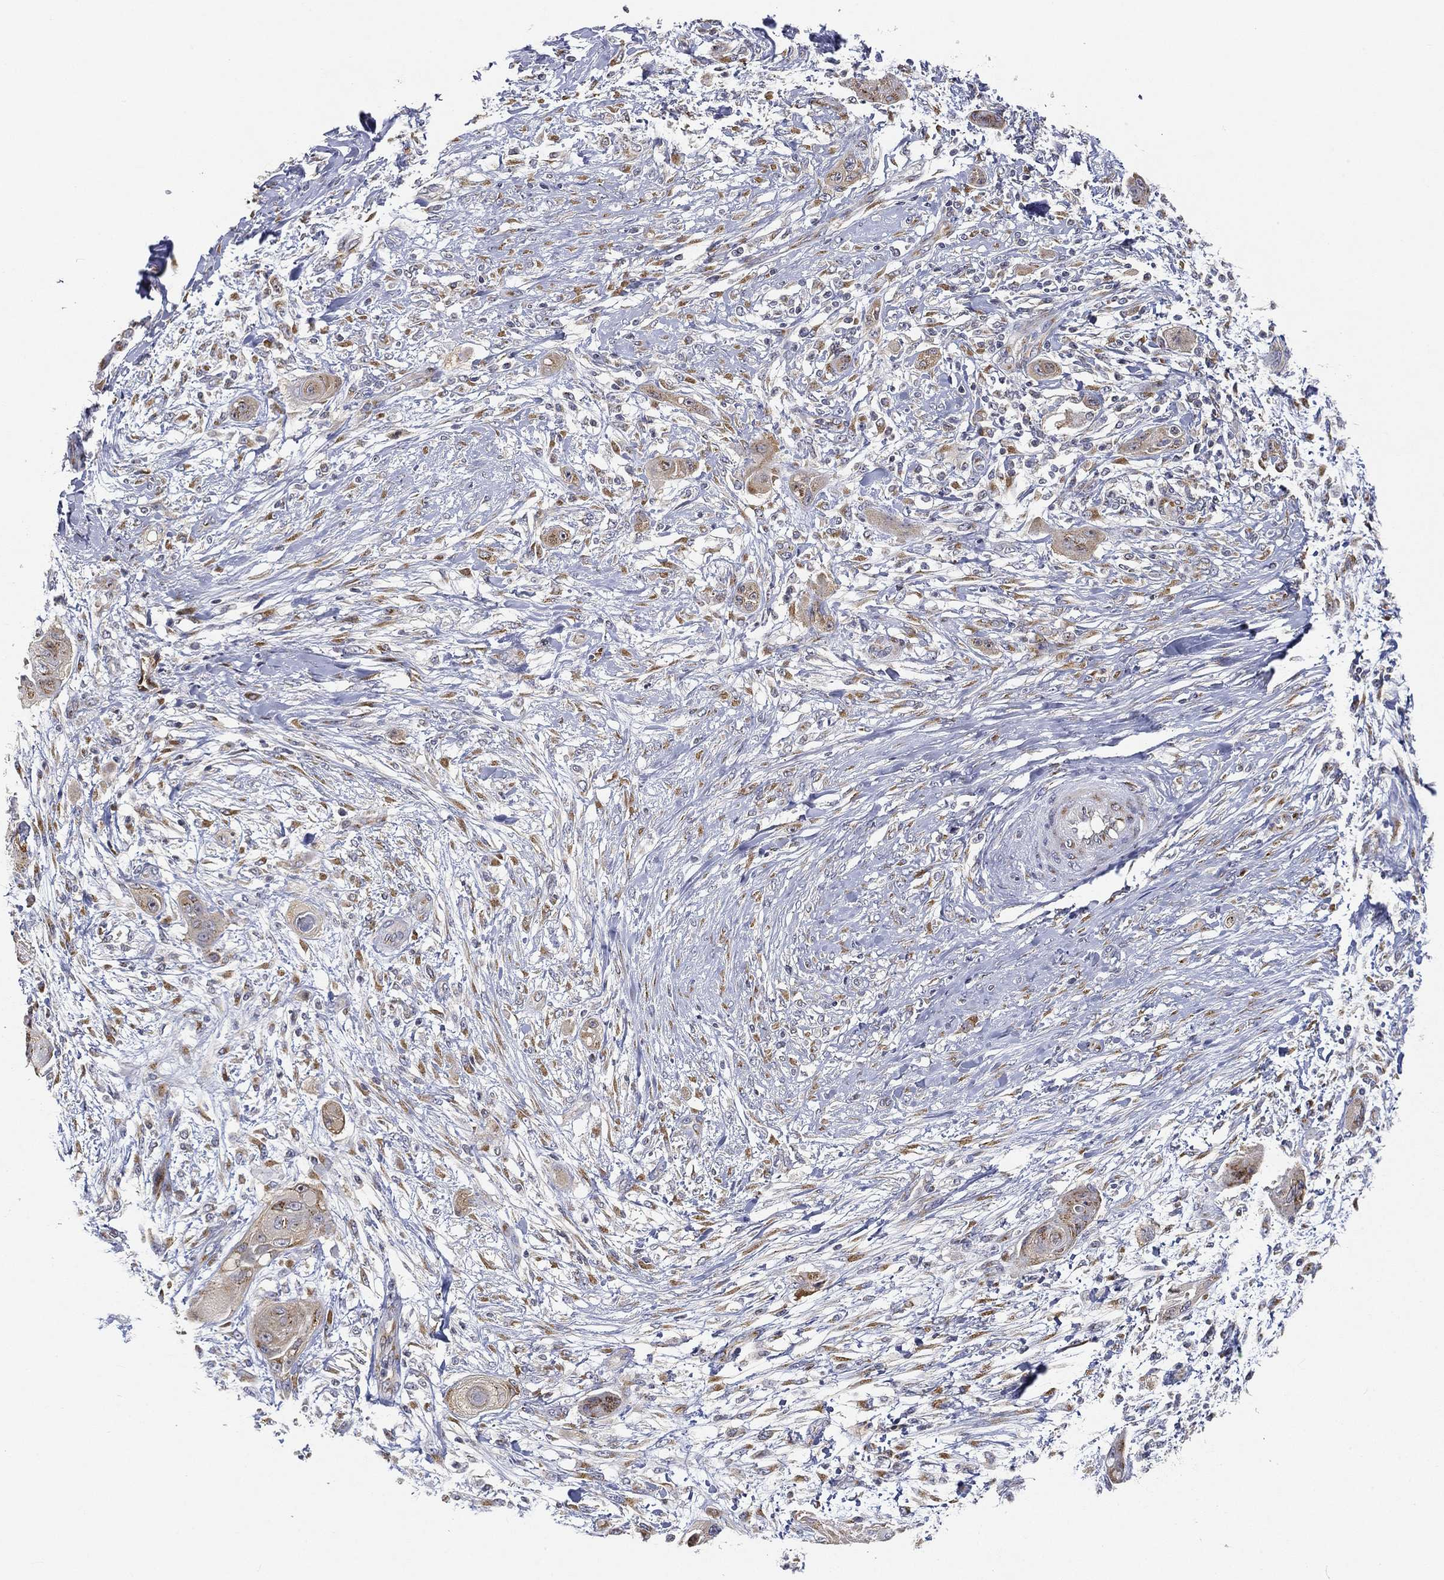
{"staining": {"intensity": "moderate", "quantity": "25%-75%", "location": "cytoplasmic/membranous"}, "tissue": "skin cancer", "cell_type": "Tumor cells", "image_type": "cancer", "snomed": [{"axis": "morphology", "description": "Squamous cell carcinoma, NOS"}, {"axis": "topography", "description": "Skin"}], "caption": "A micrograph showing moderate cytoplasmic/membranous staining in approximately 25%-75% of tumor cells in skin cancer, as visualized by brown immunohistochemical staining.", "gene": "TICAM1", "patient": {"sex": "male", "age": 62}}